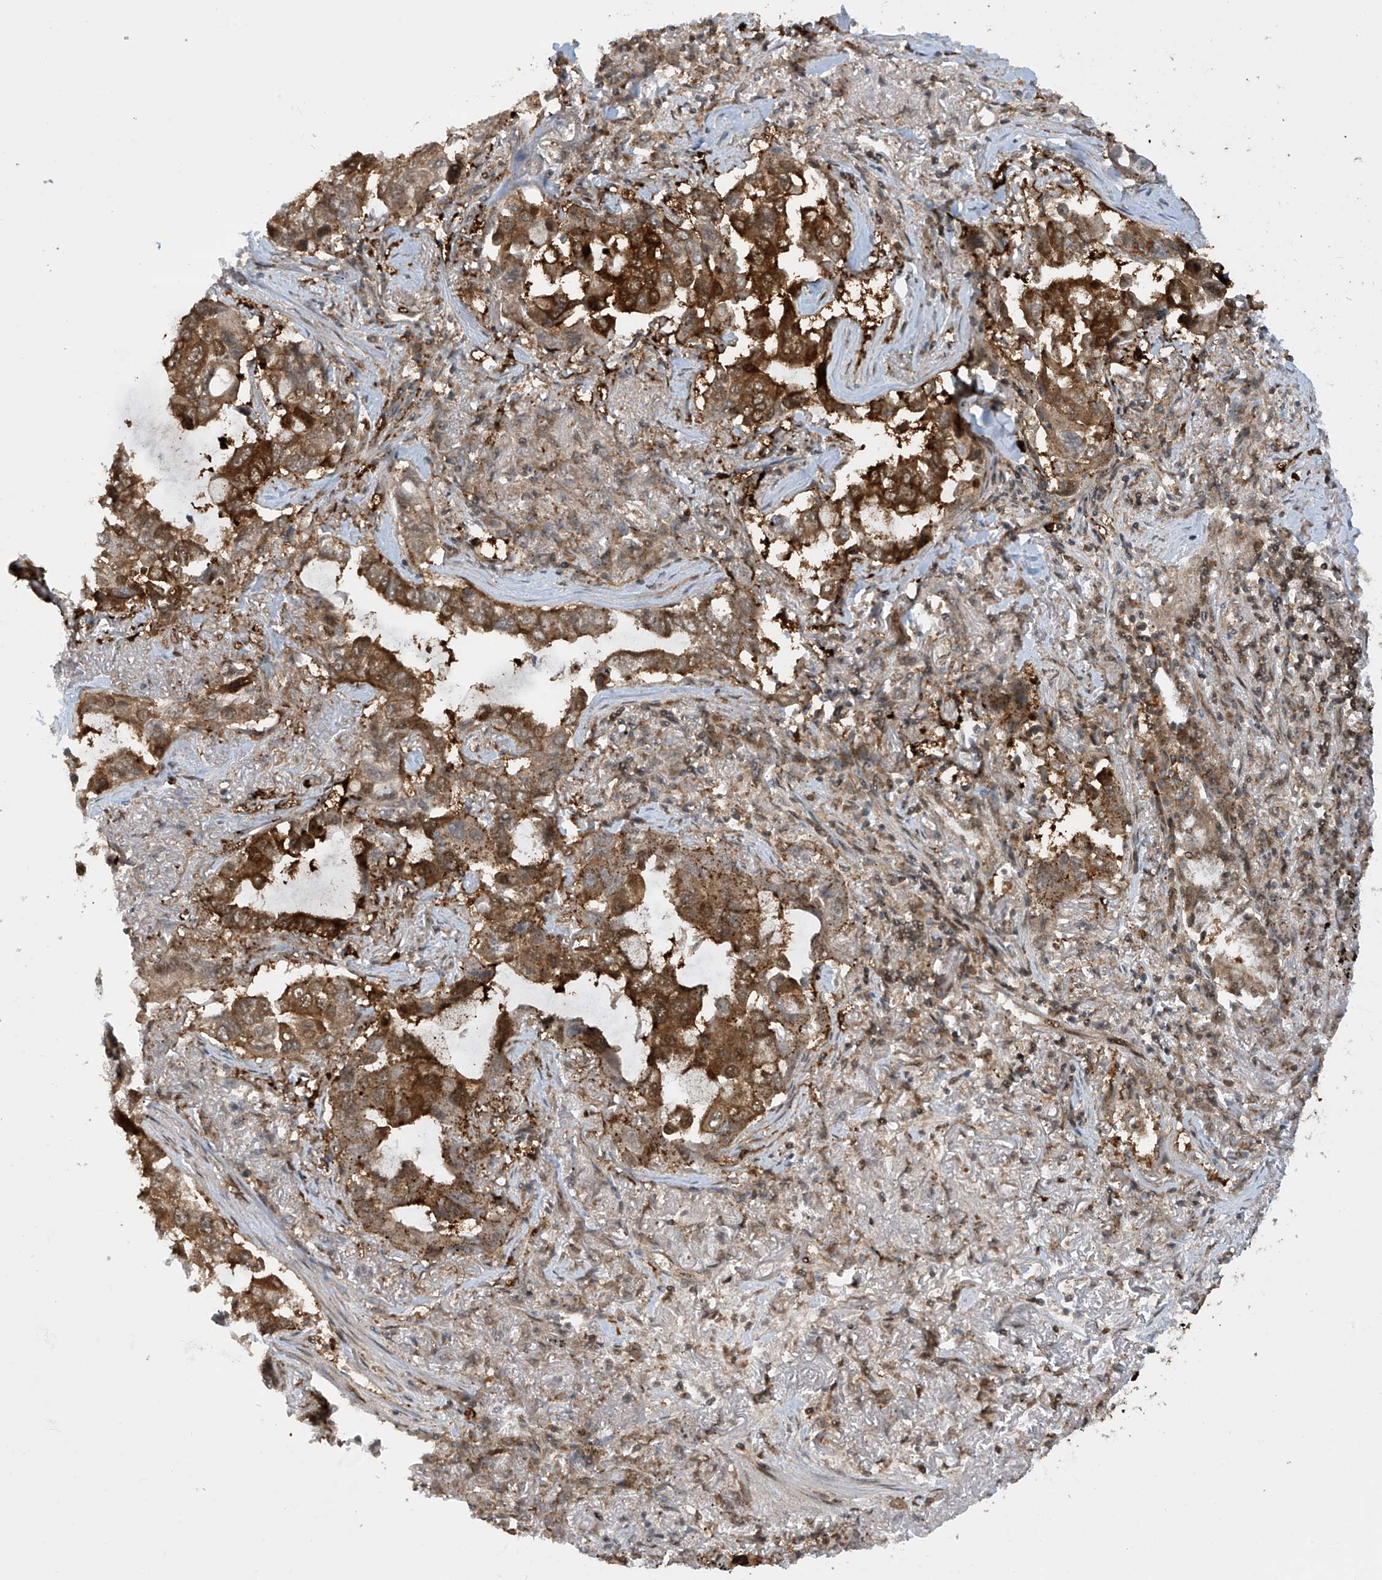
{"staining": {"intensity": "strong", "quantity": ">75%", "location": "cytoplasmic/membranous,nuclear"}, "tissue": "lung cancer", "cell_type": "Tumor cells", "image_type": "cancer", "snomed": [{"axis": "morphology", "description": "Adenocarcinoma, NOS"}, {"axis": "topography", "description": "Lung"}], "caption": "The micrograph exhibits a brown stain indicating the presence of a protein in the cytoplasmic/membranous and nuclear of tumor cells in lung adenocarcinoma.", "gene": "LAGE3", "patient": {"sex": "male", "age": 64}}